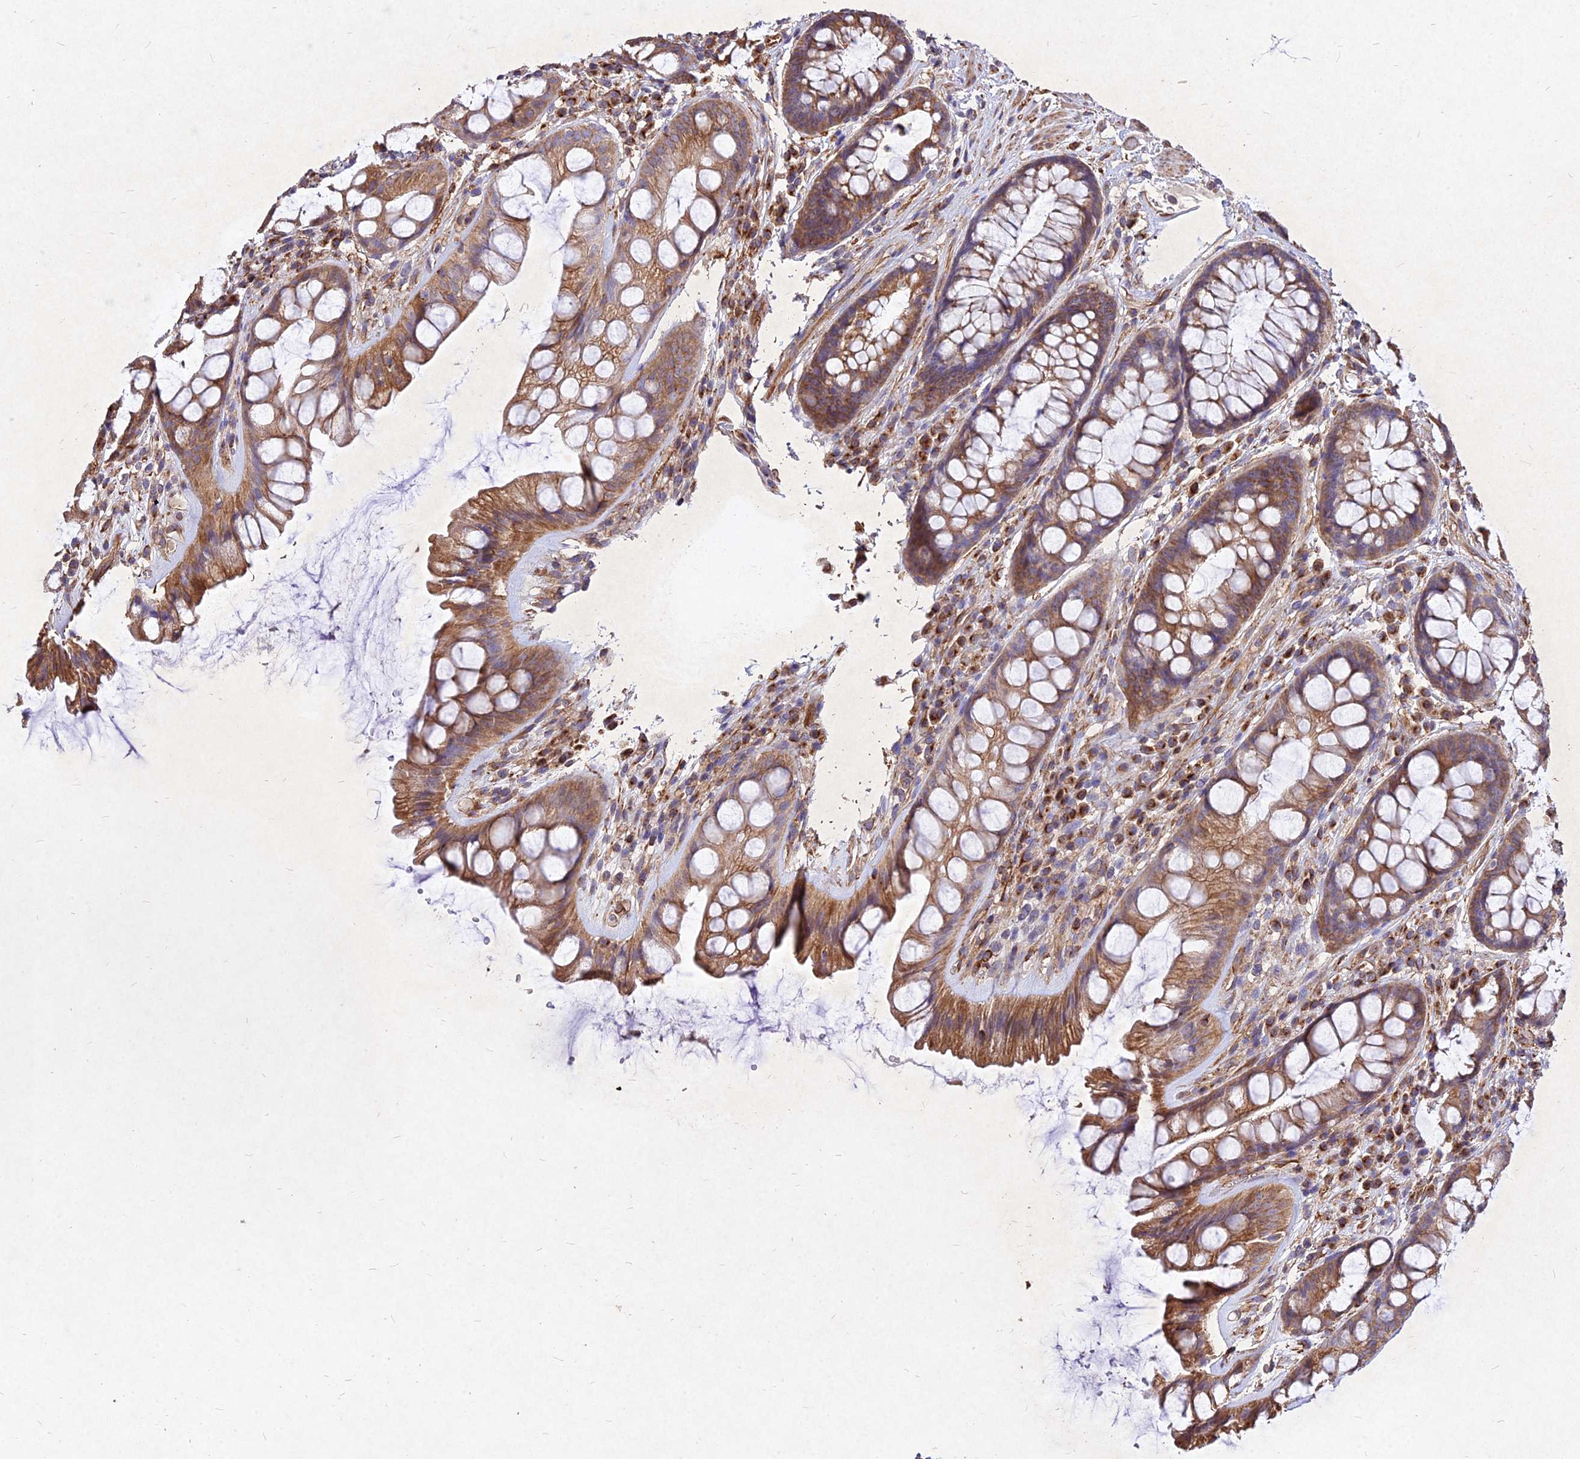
{"staining": {"intensity": "moderate", "quantity": ">75%", "location": "cytoplasmic/membranous"}, "tissue": "rectum", "cell_type": "Glandular cells", "image_type": "normal", "snomed": [{"axis": "morphology", "description": "Normal tissue, NOS"}, {"axis": "topography", "description": "Rectum"}], "caption": "Normal rectum demonstrates moderate cytoplasmic/membranous staining in approximately >75% of glandular cells, visualized by immunohistochemistry. The protein of interest is stained brown, and the nuclei are stained in blue (DAB (3,3'-diaminobenzidine) IHC with brightfield microscopy, high magnification).", "gene": "SKA1", "patient": {"sex": "male", "age": 74}}